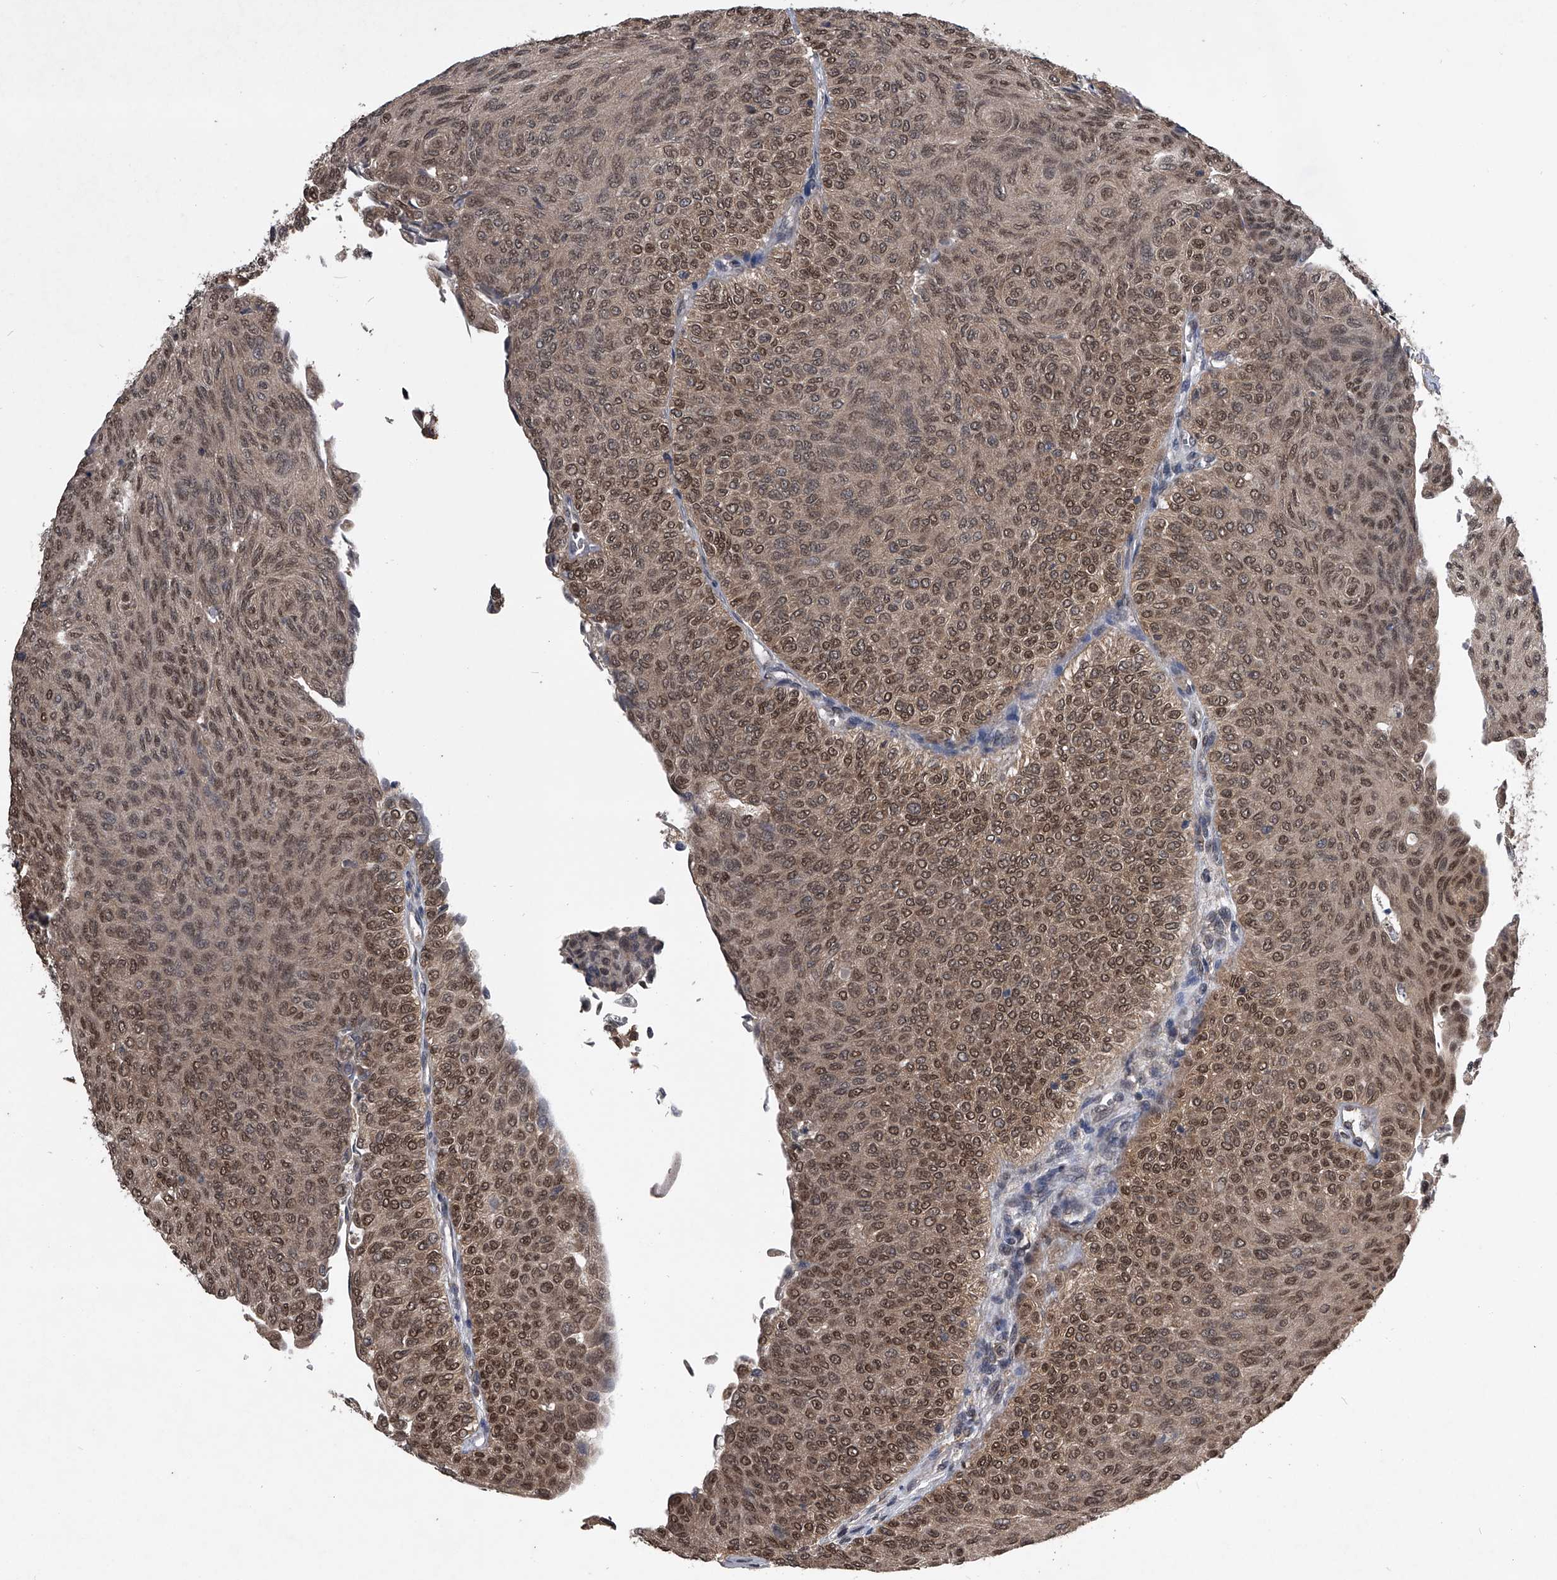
{"staining": {"intensity": "moderate", "quantity": ">75%", "location": "cytoplasmic/membranous,nuclear"}, "tissue": "urothelial cancer", "cell_type": "Tumor cells", "image_type": "cancer", "snomed": [{"axis": "morphology", "description": "Urothelial carcinoma, Low grade"}, {"axis": "topography", "description": "Urinary bladder"}], "caption": "High-power microscopy captured an IHC micrograph of low-grade urothelial carcinoma, revealing moderate cytoplasmic/membranous and nuclear positivity in approximately >75% of tumor cells. (Brightfield microscopy of DAB IHC at high magnification).", "gene": "TSNAX", "patient": {"sex": "male", "age": 78}}